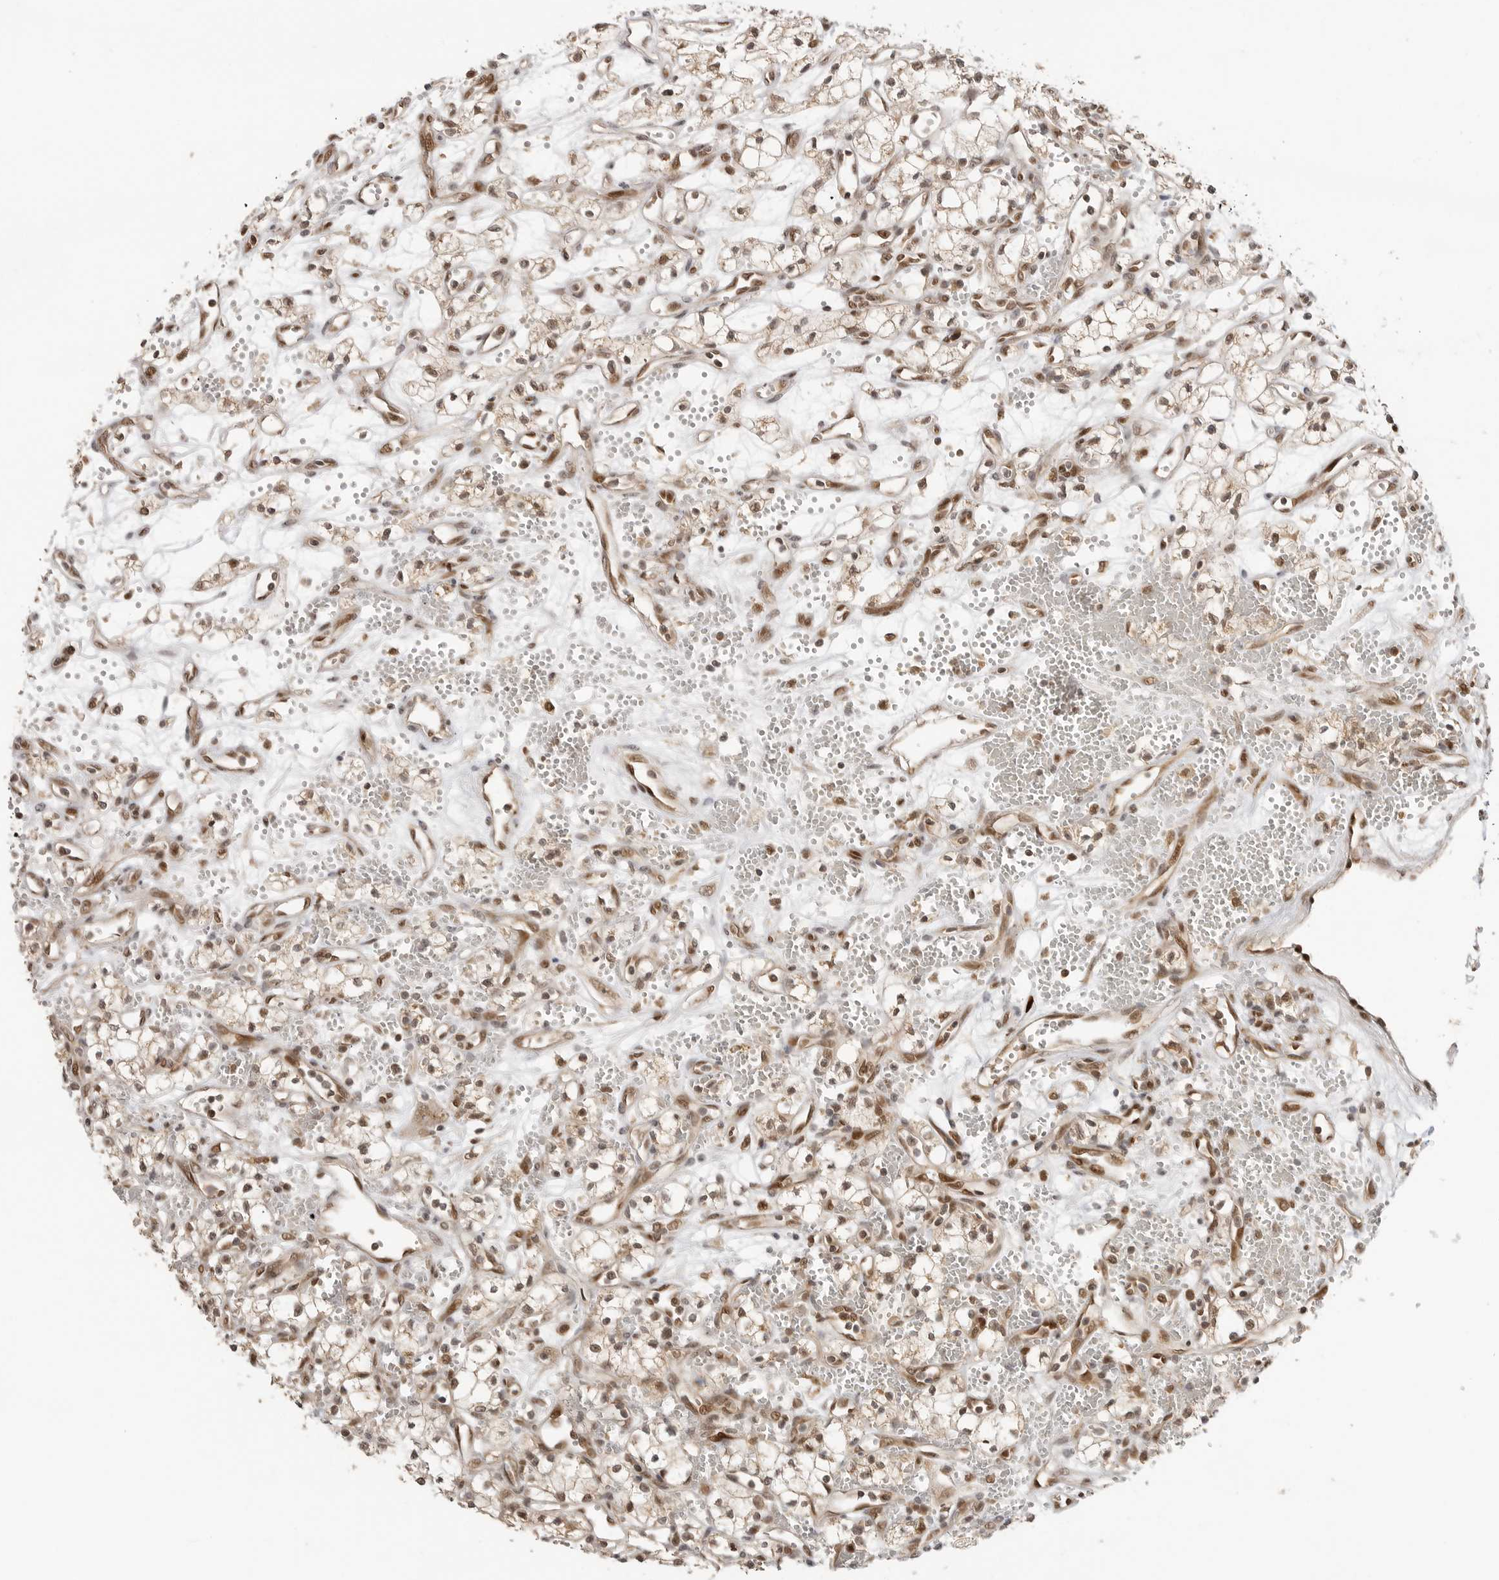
{"staining": {"intensity": "weak", "quantity": ">75%", "location": "cytoplasmic/membranous,nuclear"}, "tissue": "renal cancer", "cell_type": "Tumor cells", "image_type": "cancer", "snomed": [{"axis": "morphology", "description": "Adenocarcinoma, NOS"}, {"axis": "topography", "description": "Kidney"}], "caption": "Protein expression analysis of human renal cancer (adenocarcinoma) reveals weak cytoplasmic/membranous and nuclear staining in about >75% of tumor cells.", "gene": "ALKAL1", "patient": {"sex": "male", "age": 59}}